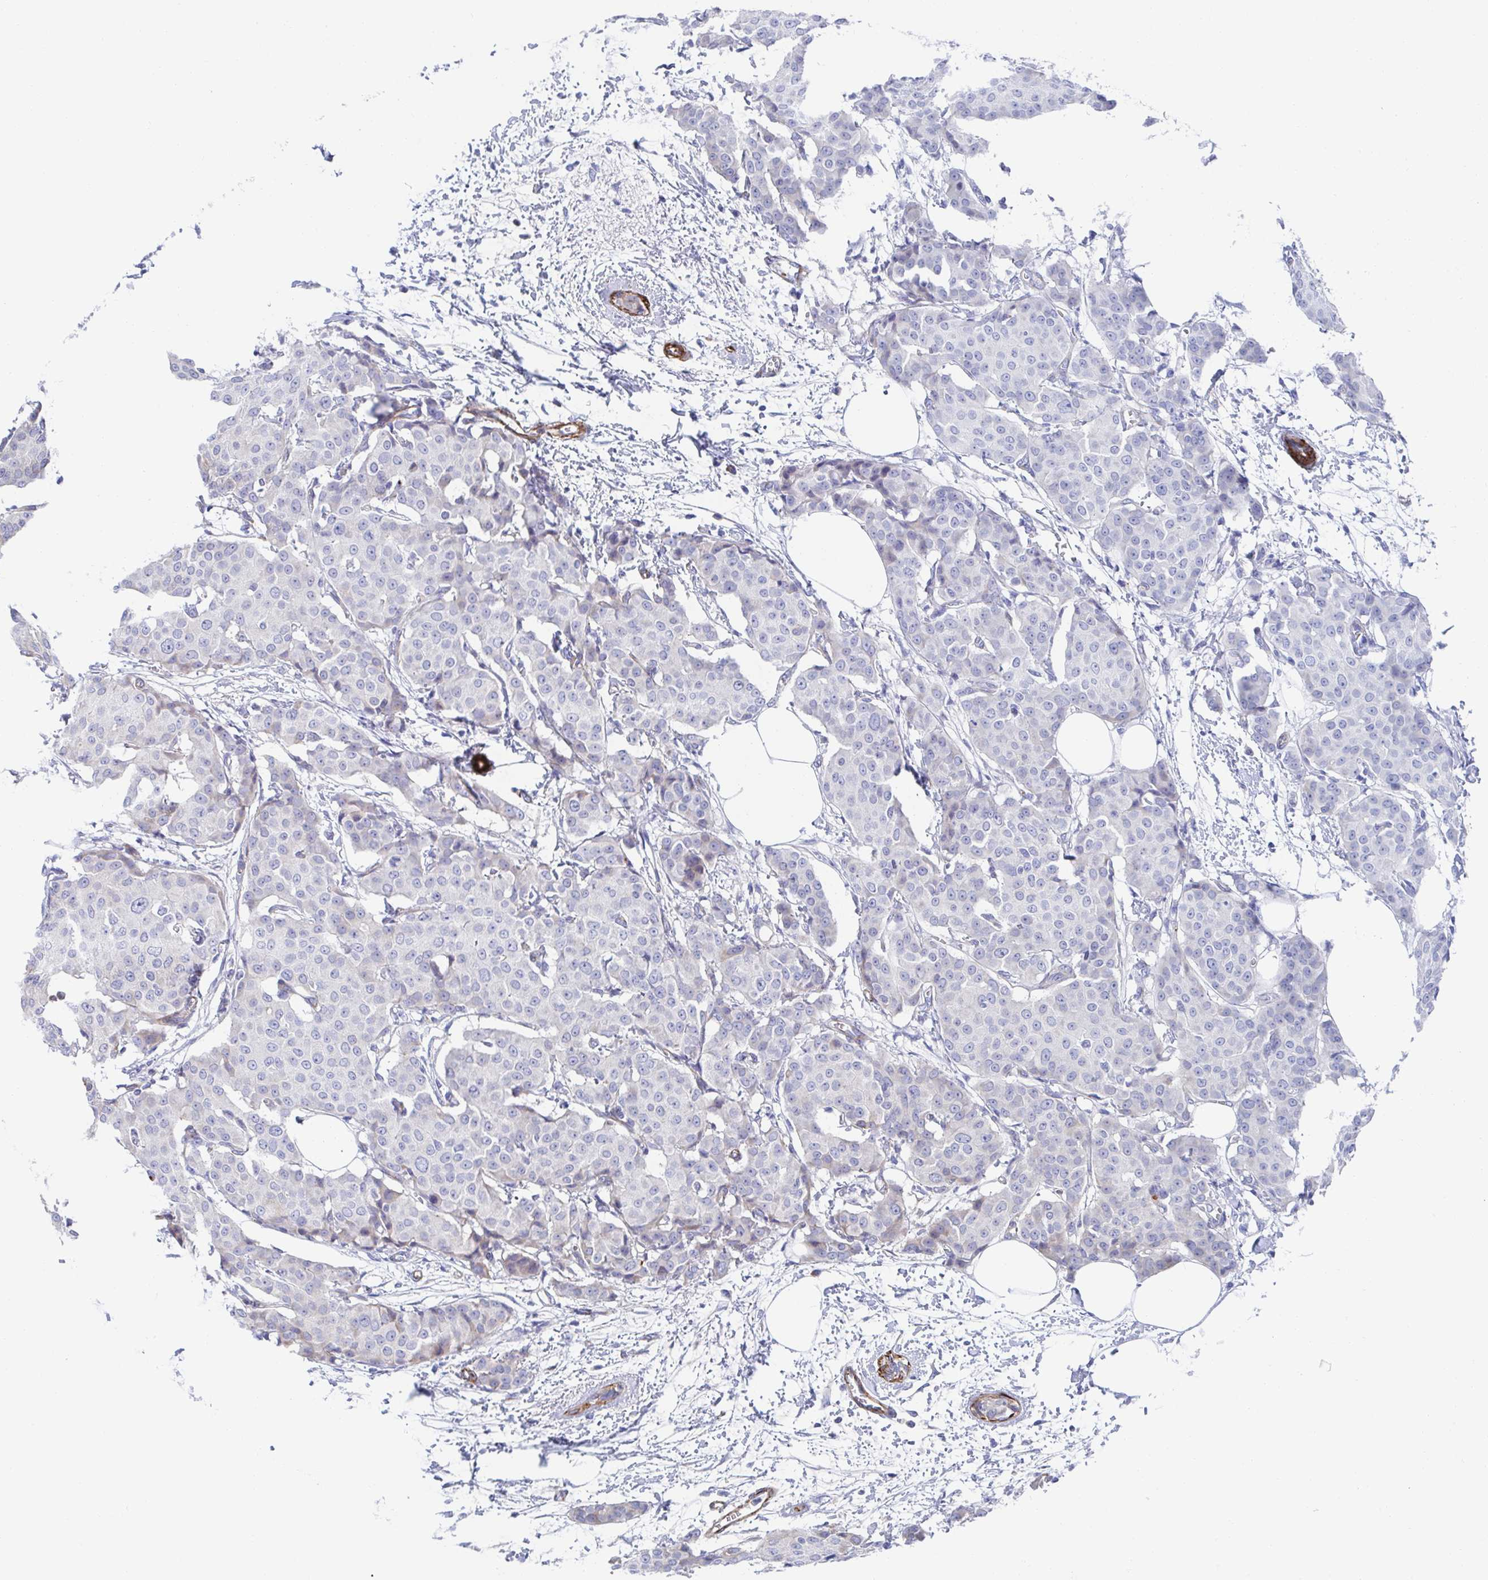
{"staining": {"intensity": "negative", "quantity": "none", "location": "none"}, "tissue": "breast cancer", "cell_type": "Tumor cells", "image_type": "cancer", "snomed": [{"axis": "morphology", "description": "Duct carcinoma"}, {"axis": "topography", "description": "Breast"}], "caption": "Photomicrograph shows no significant protein expression in tumor cells of breast invasive ductal carcinoma. (Brightfield microscopy of DAB (3,3'-diaminobenzidine) IHC at high magnification).", "gene": "KLC3", "patient": {"sex": "female", "age": 91}}